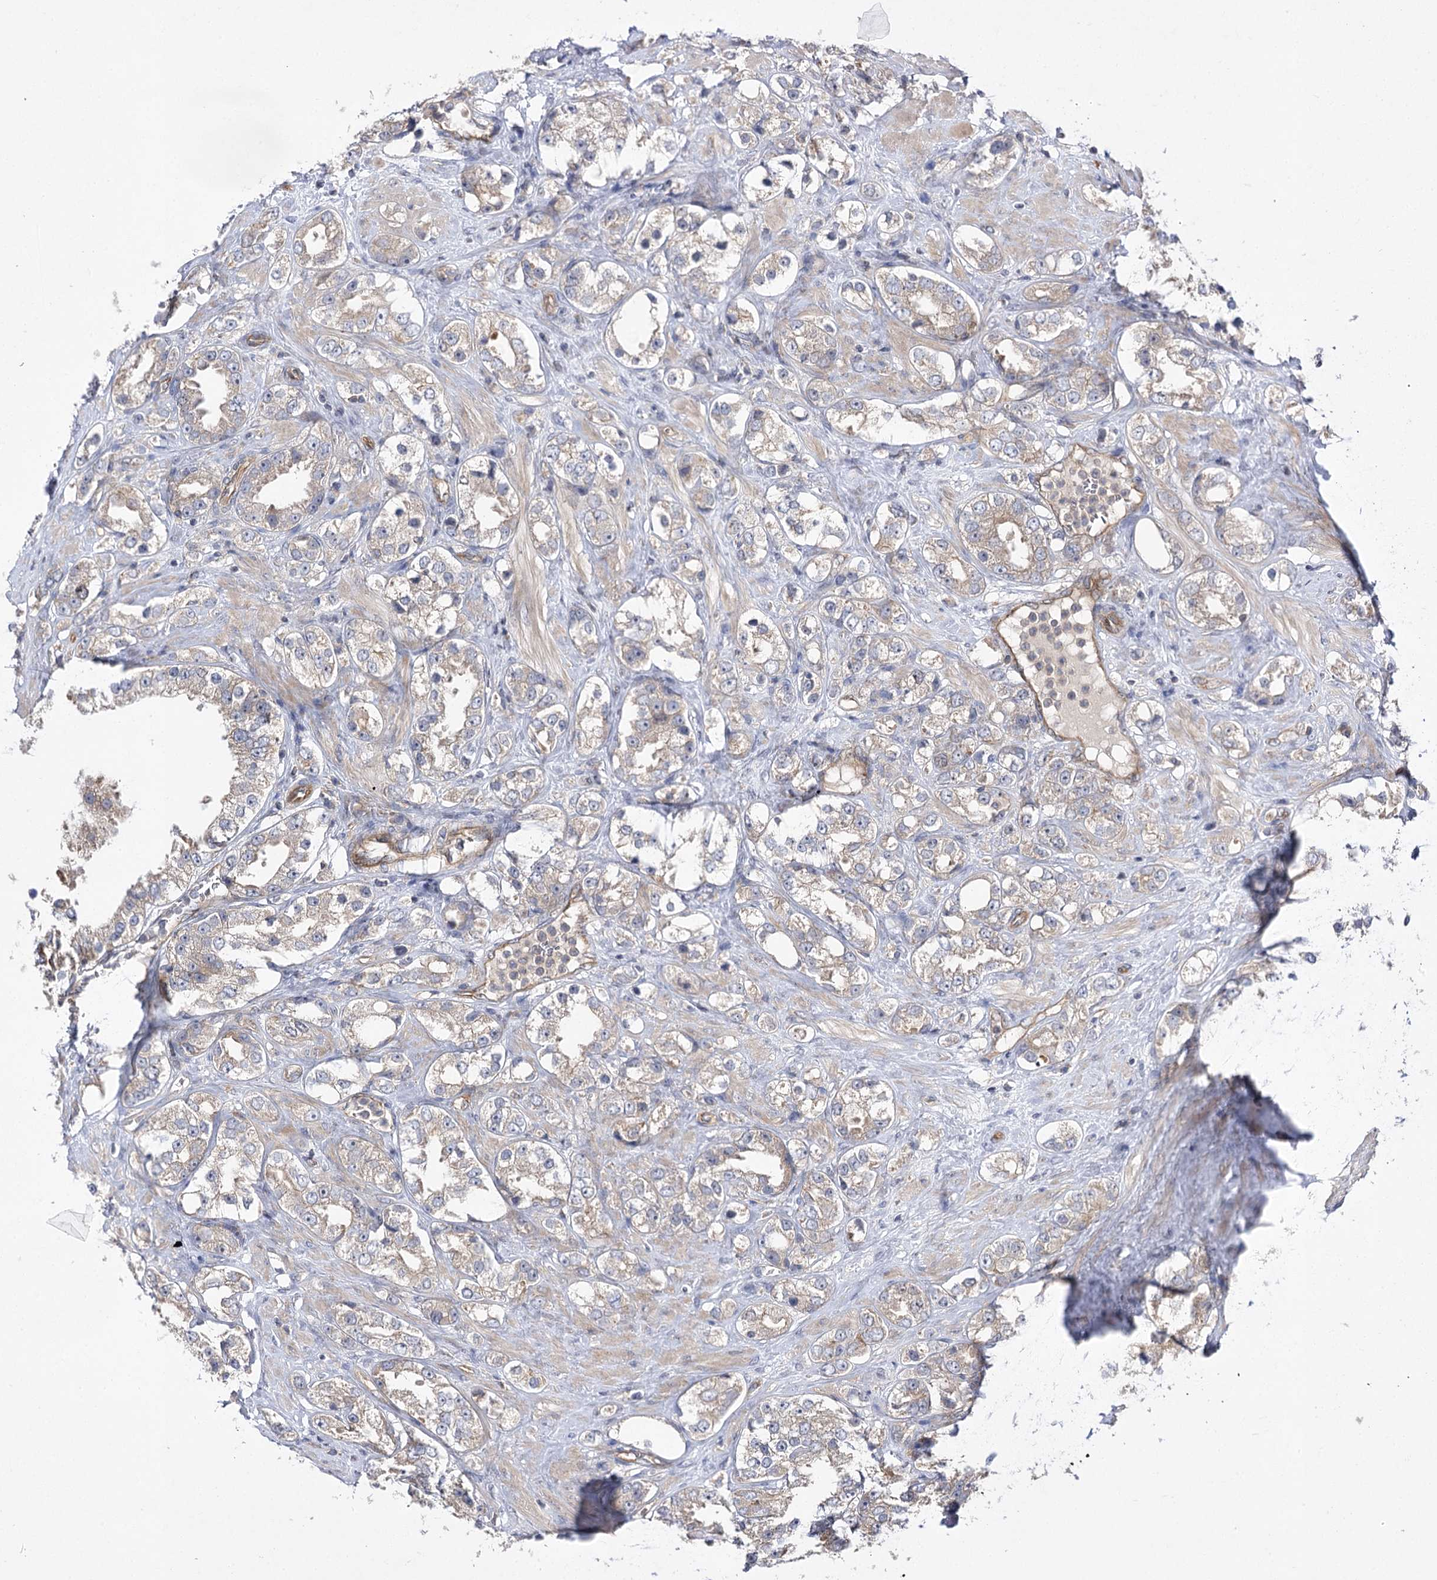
{"staining": {"intensity": "weak", "quantity": "25%-75%", "location": "cytoplasmic/membranous"}, "tissue": "prostate cancer", "cell_type": "Tumor cells", "image_type": "cancer", "snomed": [{"axis": "morphology", "description": "Adenocarcinoma, NOS"}, {"axis": "topography", "description": "Prostate"}], "caption": "Immunohistochemical staining of human prostate cancer (adenocarcinoma) shows weak cytoplasmic/membranous protein positivity in approximately 25%-75% of tumor cells.", "gene": "BCR", "patient": {"sex": "male", "age": 79}}